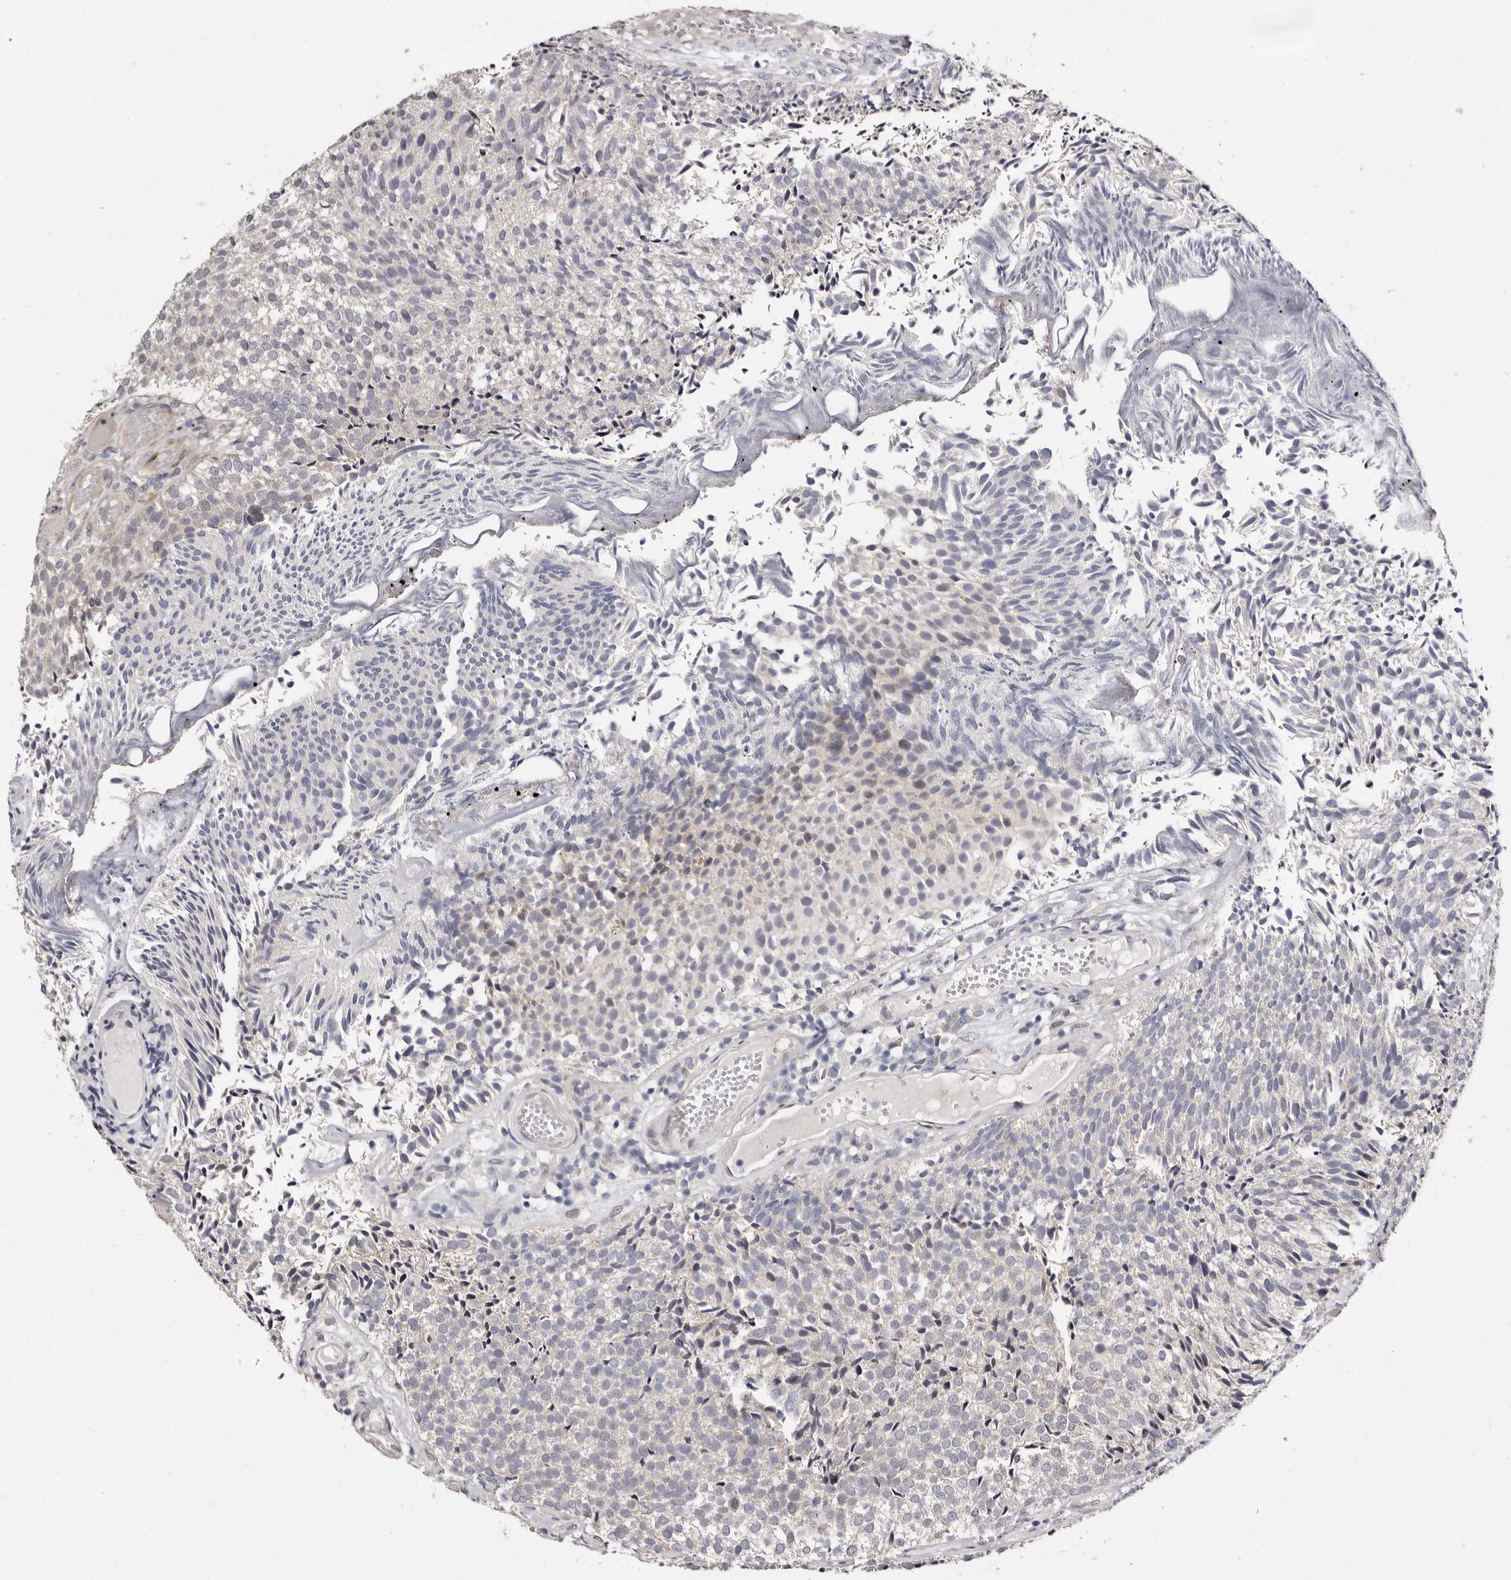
{"staining": {"intensity": "negative", "quantity": "none", "location": "none"}, "tissue": "urothelial cancer", "cell_type": "Tumor cells", "image_type": "cancer", "snomed": [{"axis": "morphology", "description": "Urothelial carcinoma, Low grade"}, {"axis": "topography", "description": "Urinary bladder"}], "caption": "High power microscopy photomicrograph of an immunohistochemistry micrograph of urothelial cancer, revealing no significant expression in tumor cells.", "gene": "KLHL4", "patient": {"sex": "male", "age": 86}}